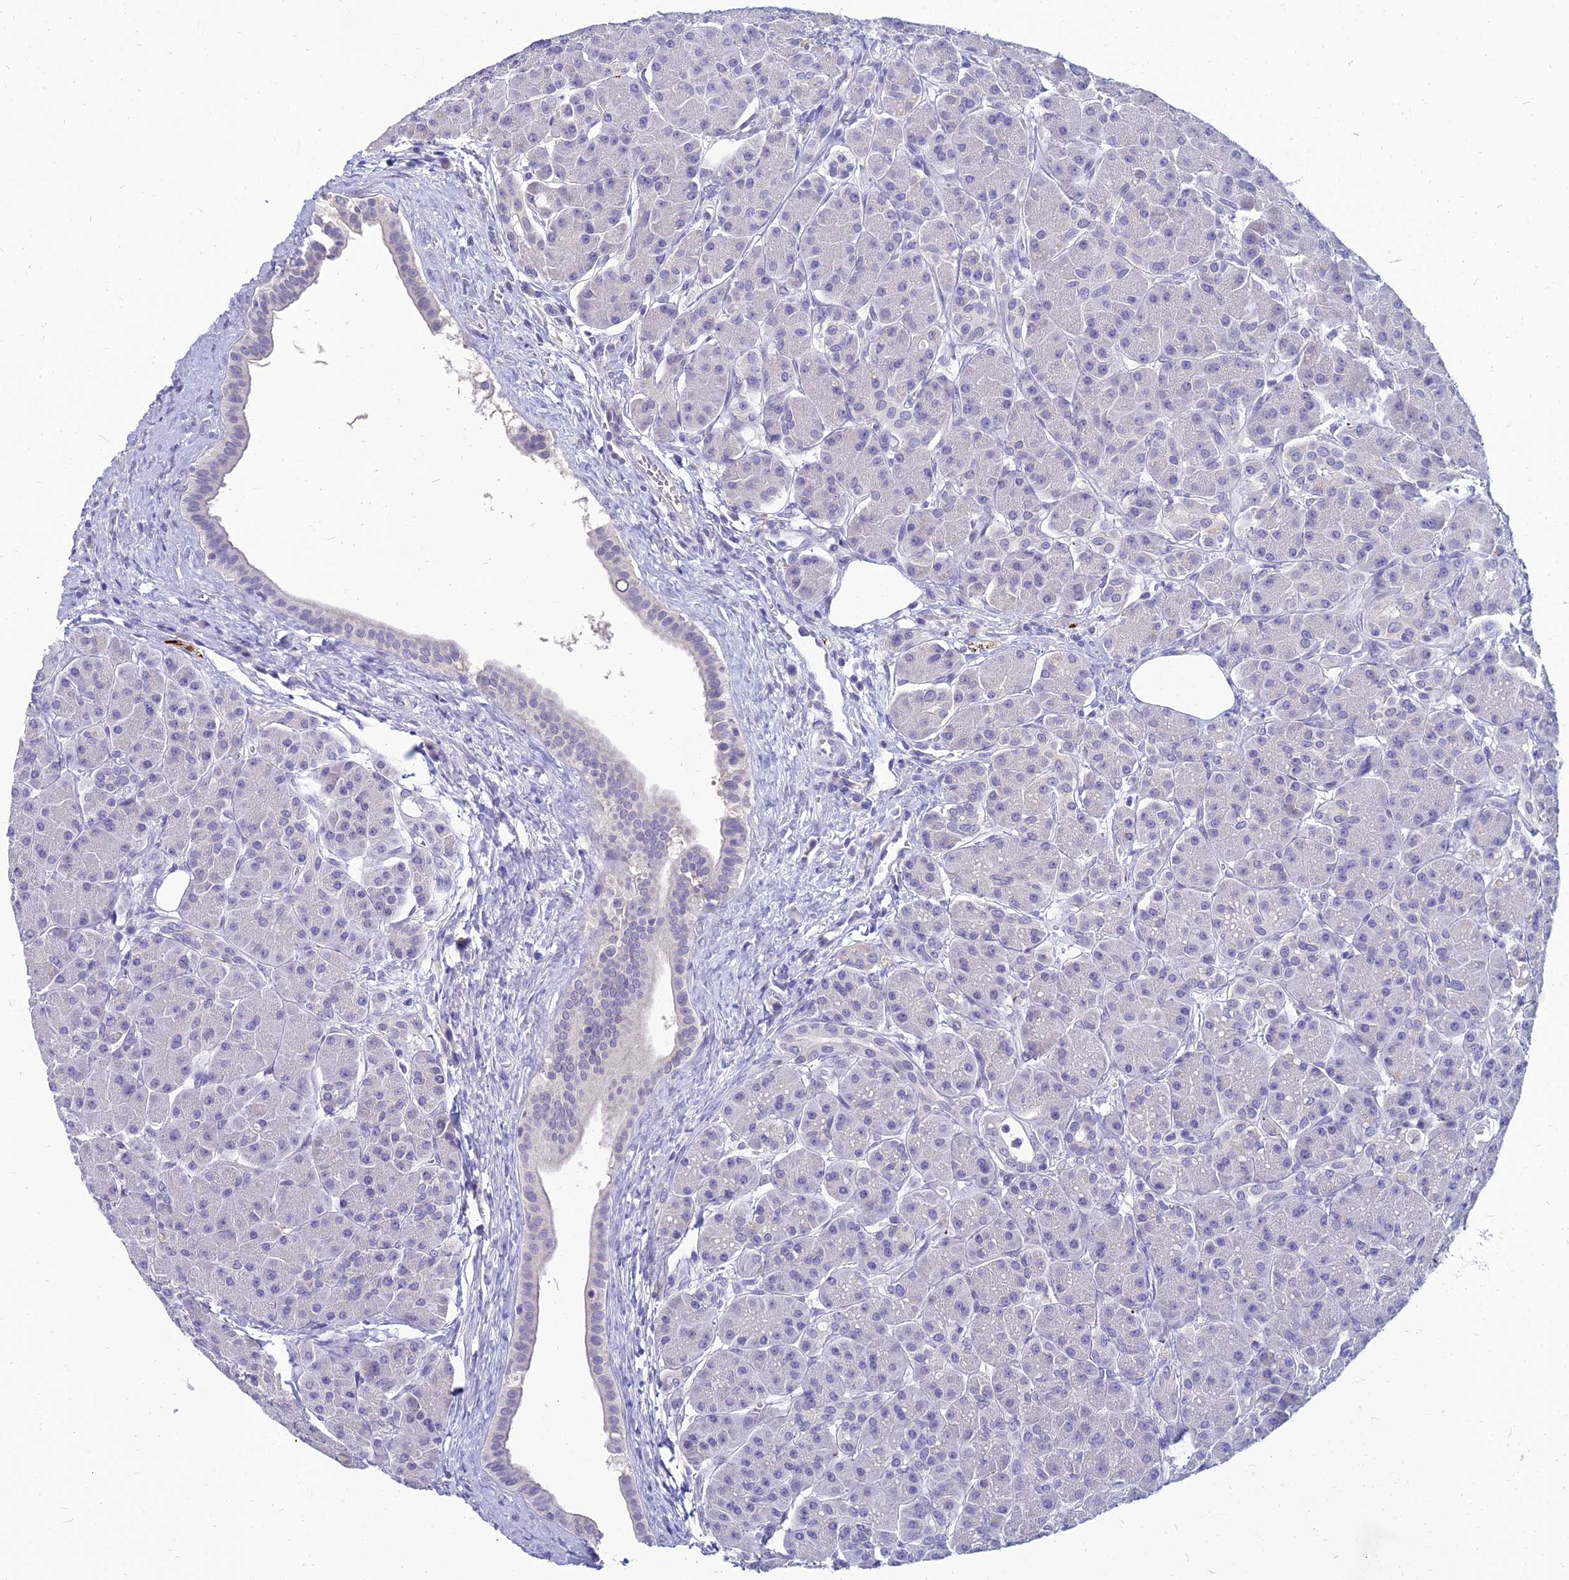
{"staining": {"intensity": "negative", "quantity": "none", "location": "none"}, "tissue": "pancreas", "cell_type": "Exocrine glandular cells", "image_type": "normal", "snomed": [{"axis": "morphology", "description": "Normal tissue, NOS"}, {"axis": "topography", "description": "Pancreas"}], "caption": "IHC of benign human pancreas shows no staining in exocrine glandular cells.", "gene": "NPY", "patient": {"sex": "male", "age": 63}}